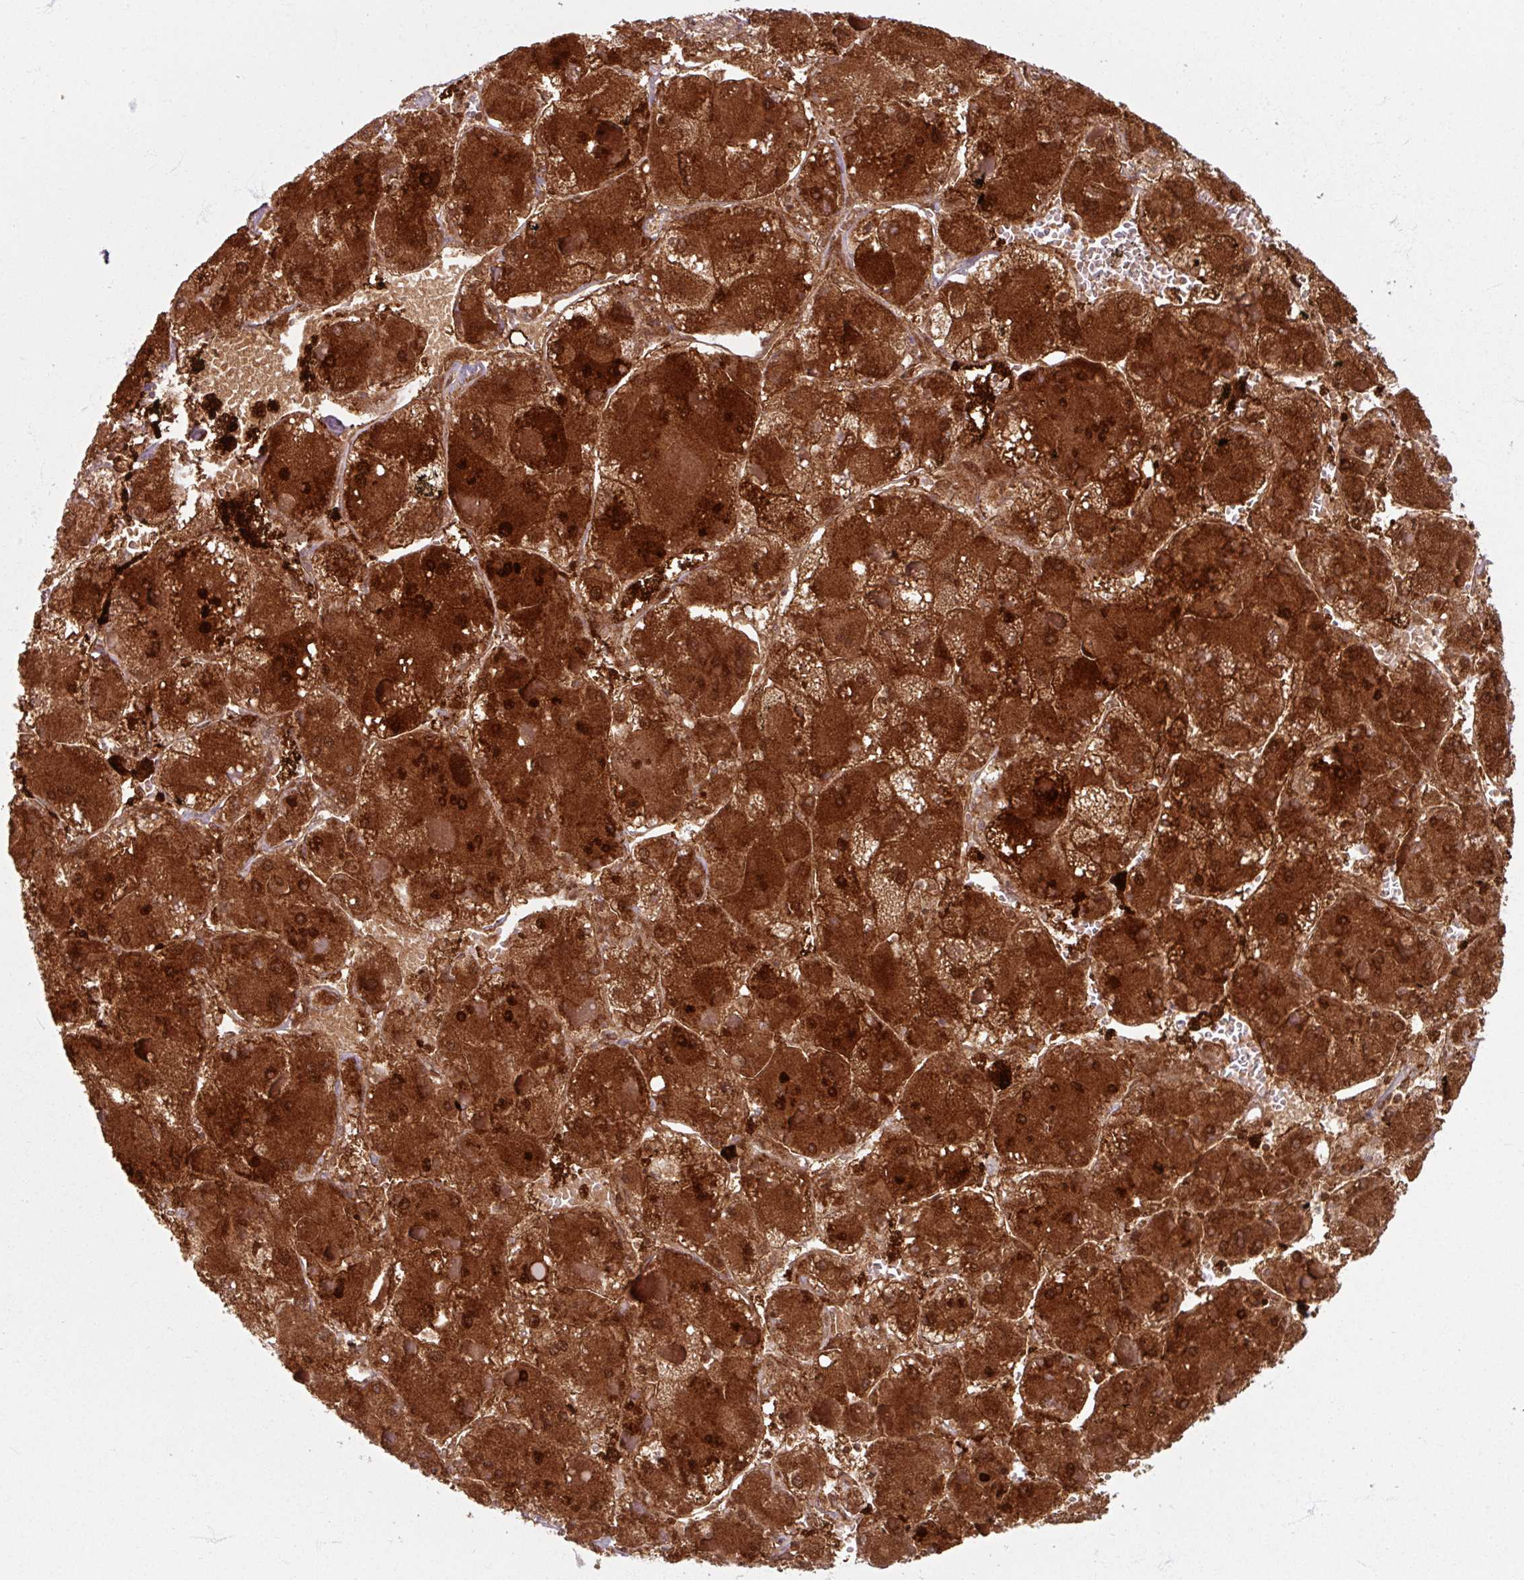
{"staining": {"intensity": "strong", "quantity": ">75%", "location": "cytoplasmic/membranous"}, "tissue": "liver cancer", "cell_type": "Tumor cells", "image_type": "cancer", "snomed": [{"axis": "morphology", "description": "Carcinoma, Hepatocellular, NOS"}, {"axis": "topography", "description": "Liver"}], "caption": "Brown immunohistochemical staining in liver hepatocellular carcinoma exhibits strong cytoplasmic/membranous staining in about >75% of tumor cells.", "gene": "ARG1", "patient": {"sex": "female", "age": 73}}